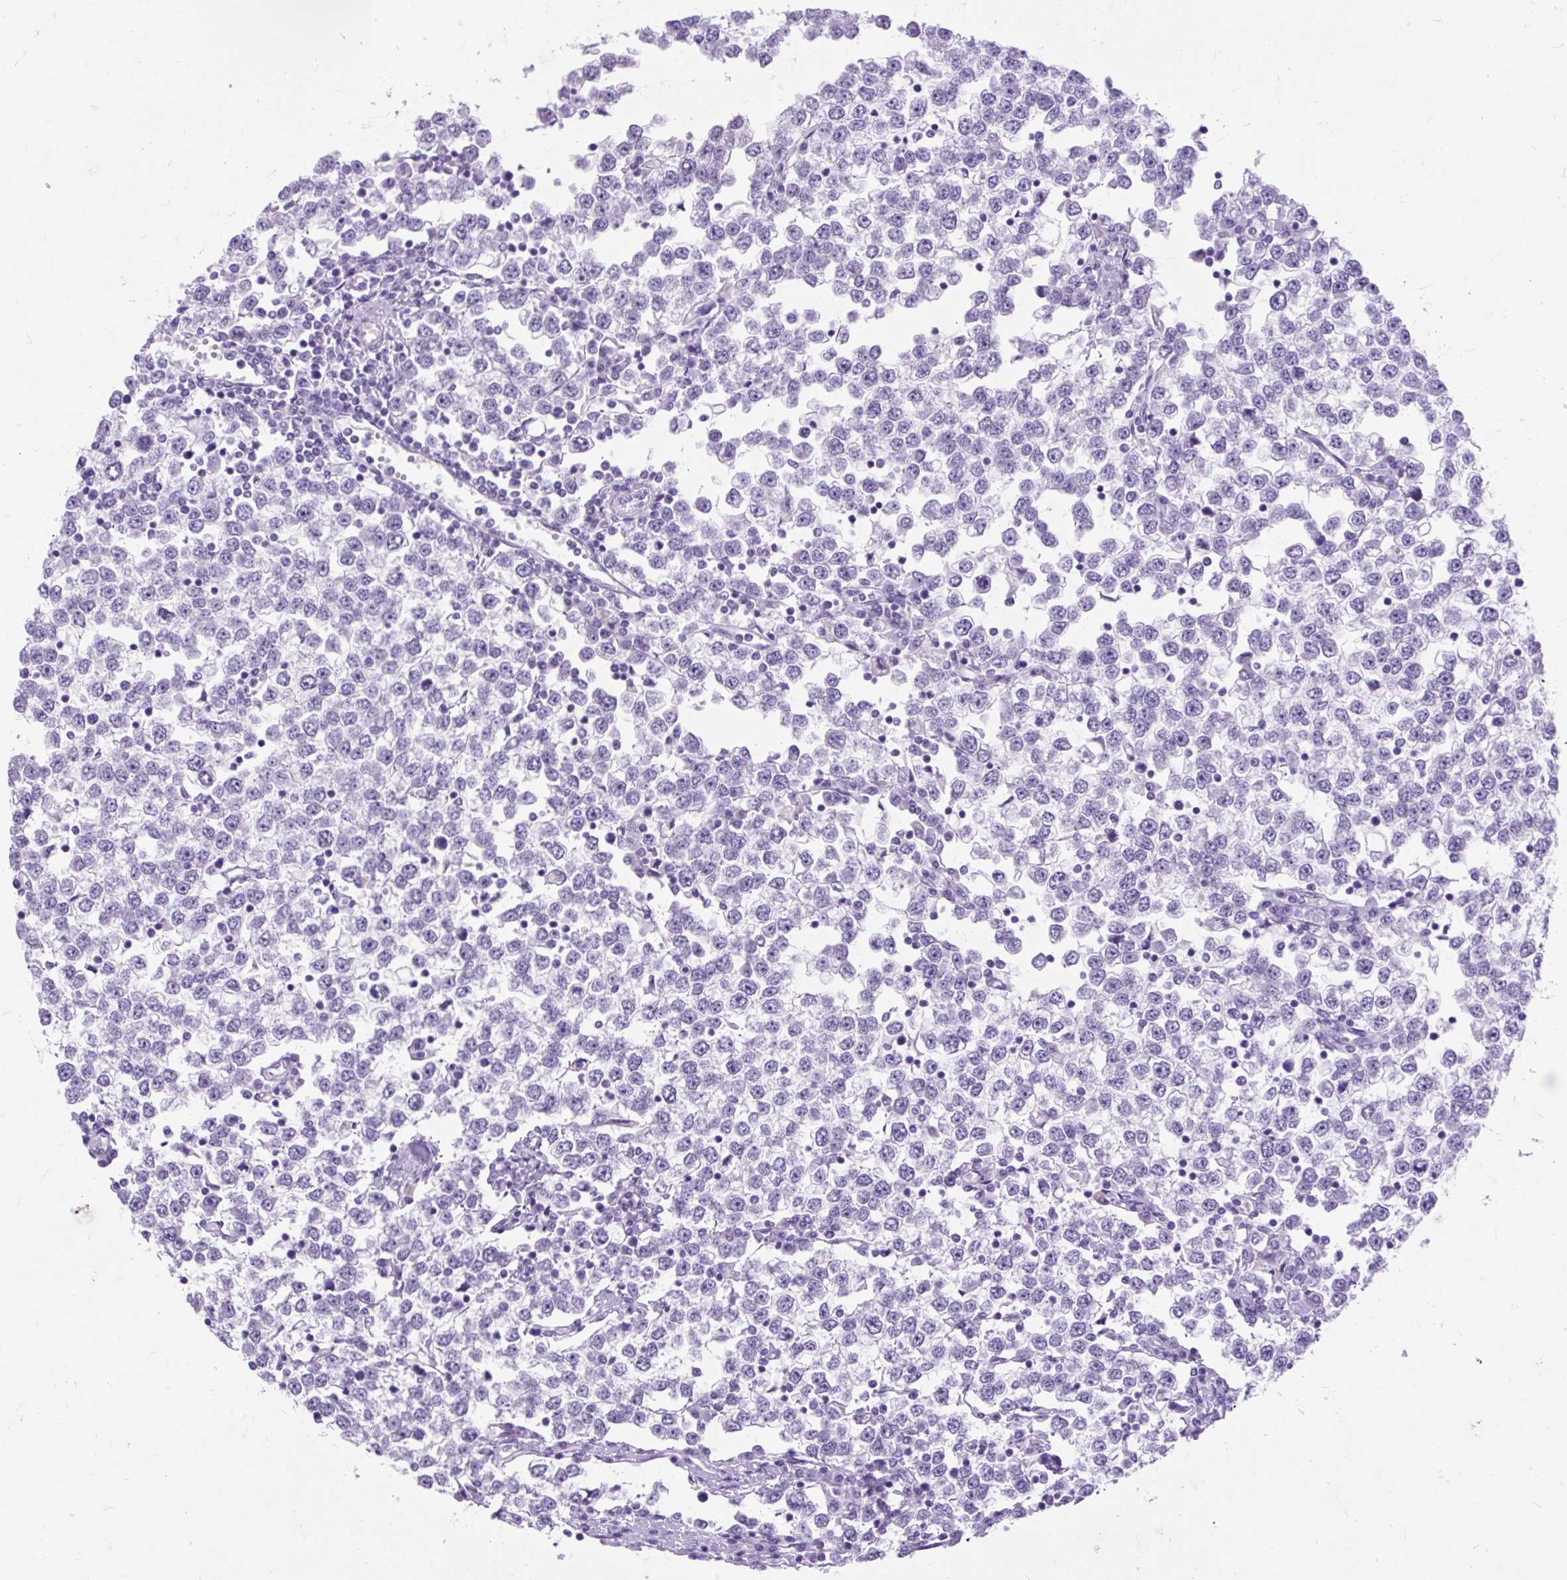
{"staining": {"intensity": "negative", "quantity": "none", "location": "none"}, "tissue": "testis cancer", "cell_type": "Tumor cells", "image_type": "cancer", "snomed": [{"axis": "morphology", "description": "Seminoma, NOS"}, {"axis": "topography", "description": "Testis"}], "caption": "High power microscopy histopathology image of an immunohistochemistry (IHC) image of testis cancer, revealing no significant expression in tumor cells.", "gene": "SCGB1A1", "patient": {"sex": "male", "age": 65}}